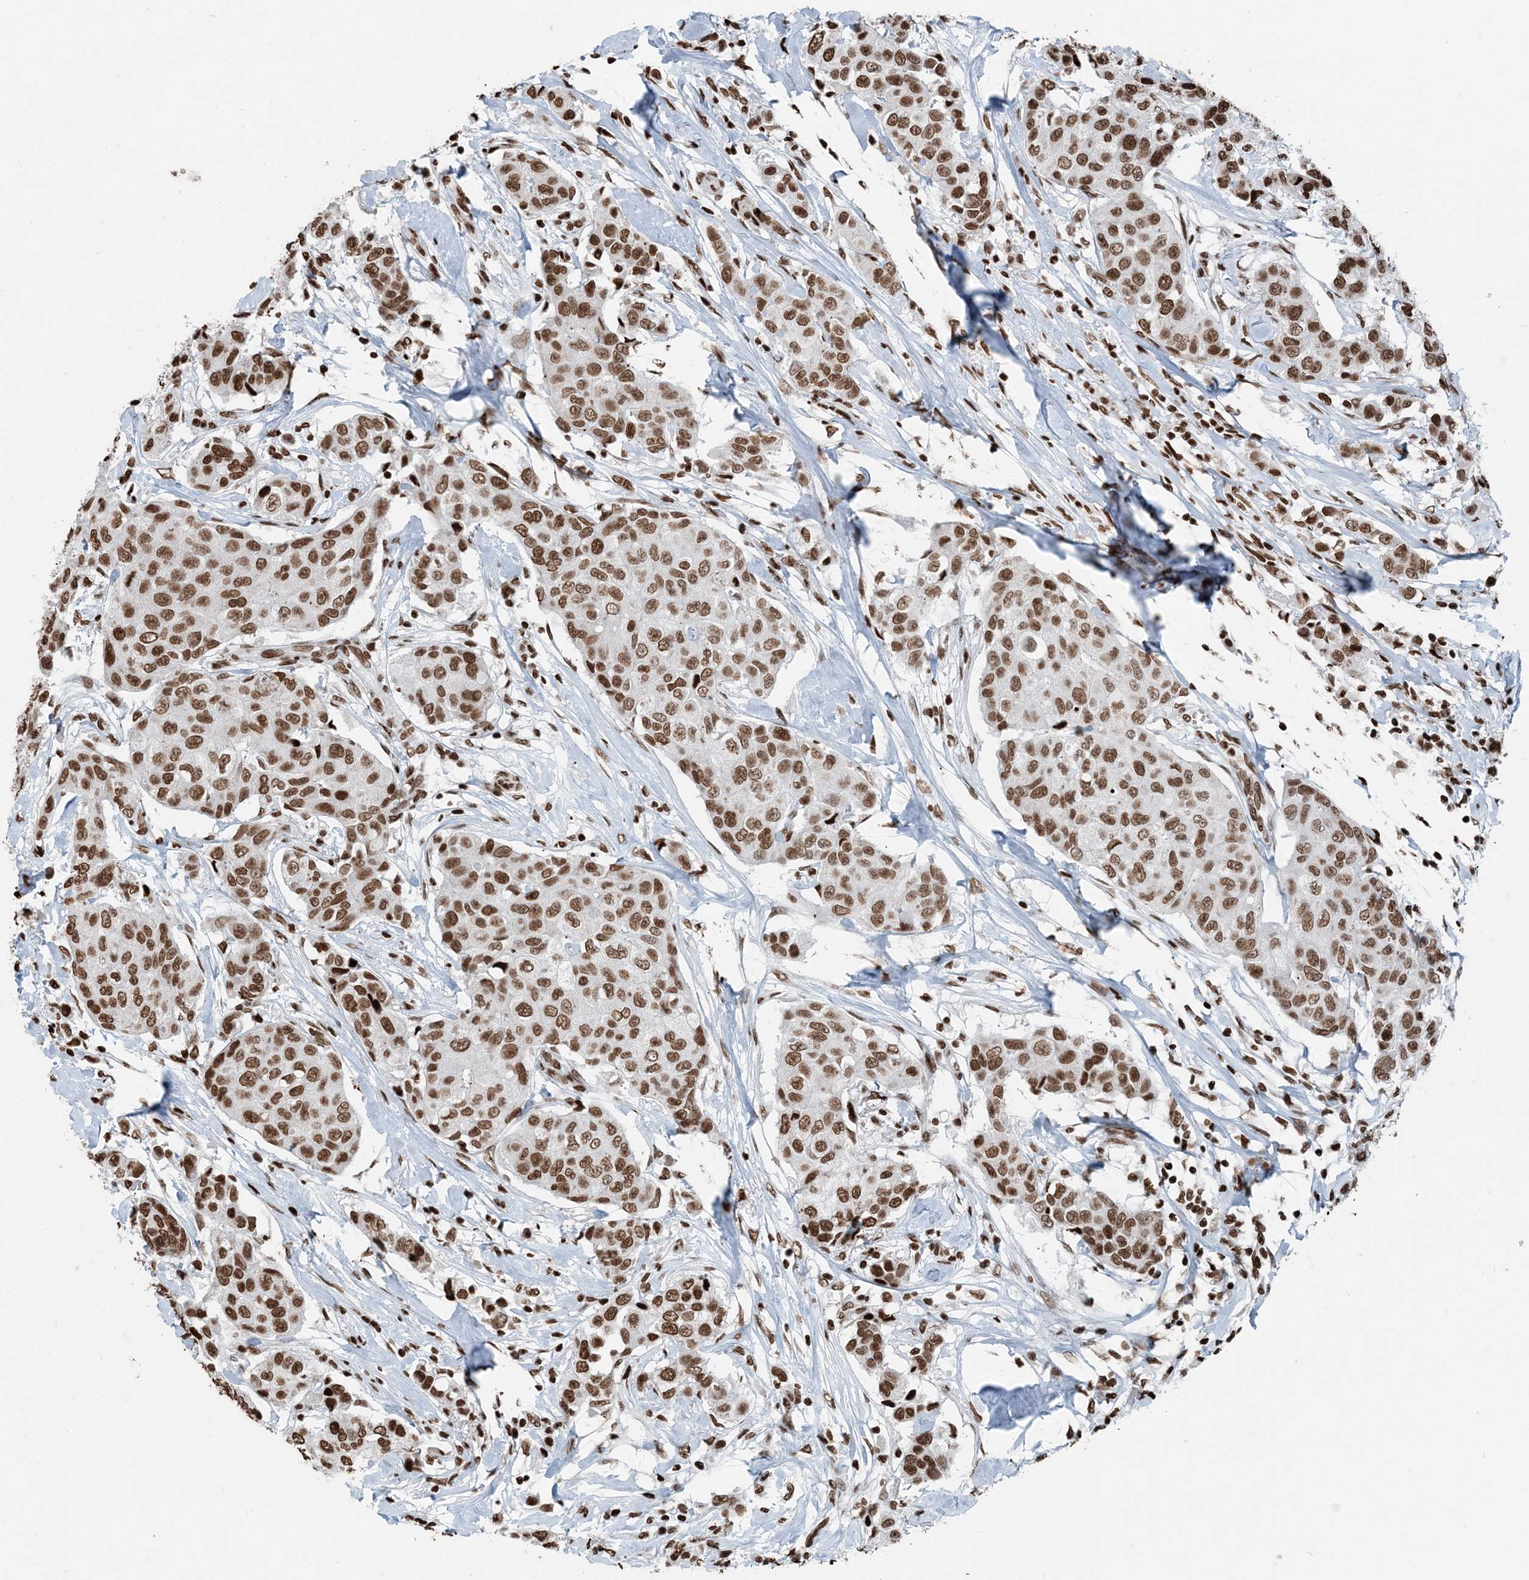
{"staining": {"intensity": "moderate", "quantity": ">75%", "location": "nuclear"}, "tissue": "breast cancer", "cell_type": "Tumor cells", "image_type": "cancer", "snomed": [{"axis": "morphology", "description": "Duct carcinoma"}, {"axis": "topography", "description": "Breast"}], "caption": "A photomicrograph of breast intraductal carcinoma stained for a protein displays moderate nuclear brown staining in tumor cells.", "gene": "H3-3B", "patient": {"sex": "female", "age": 80}}